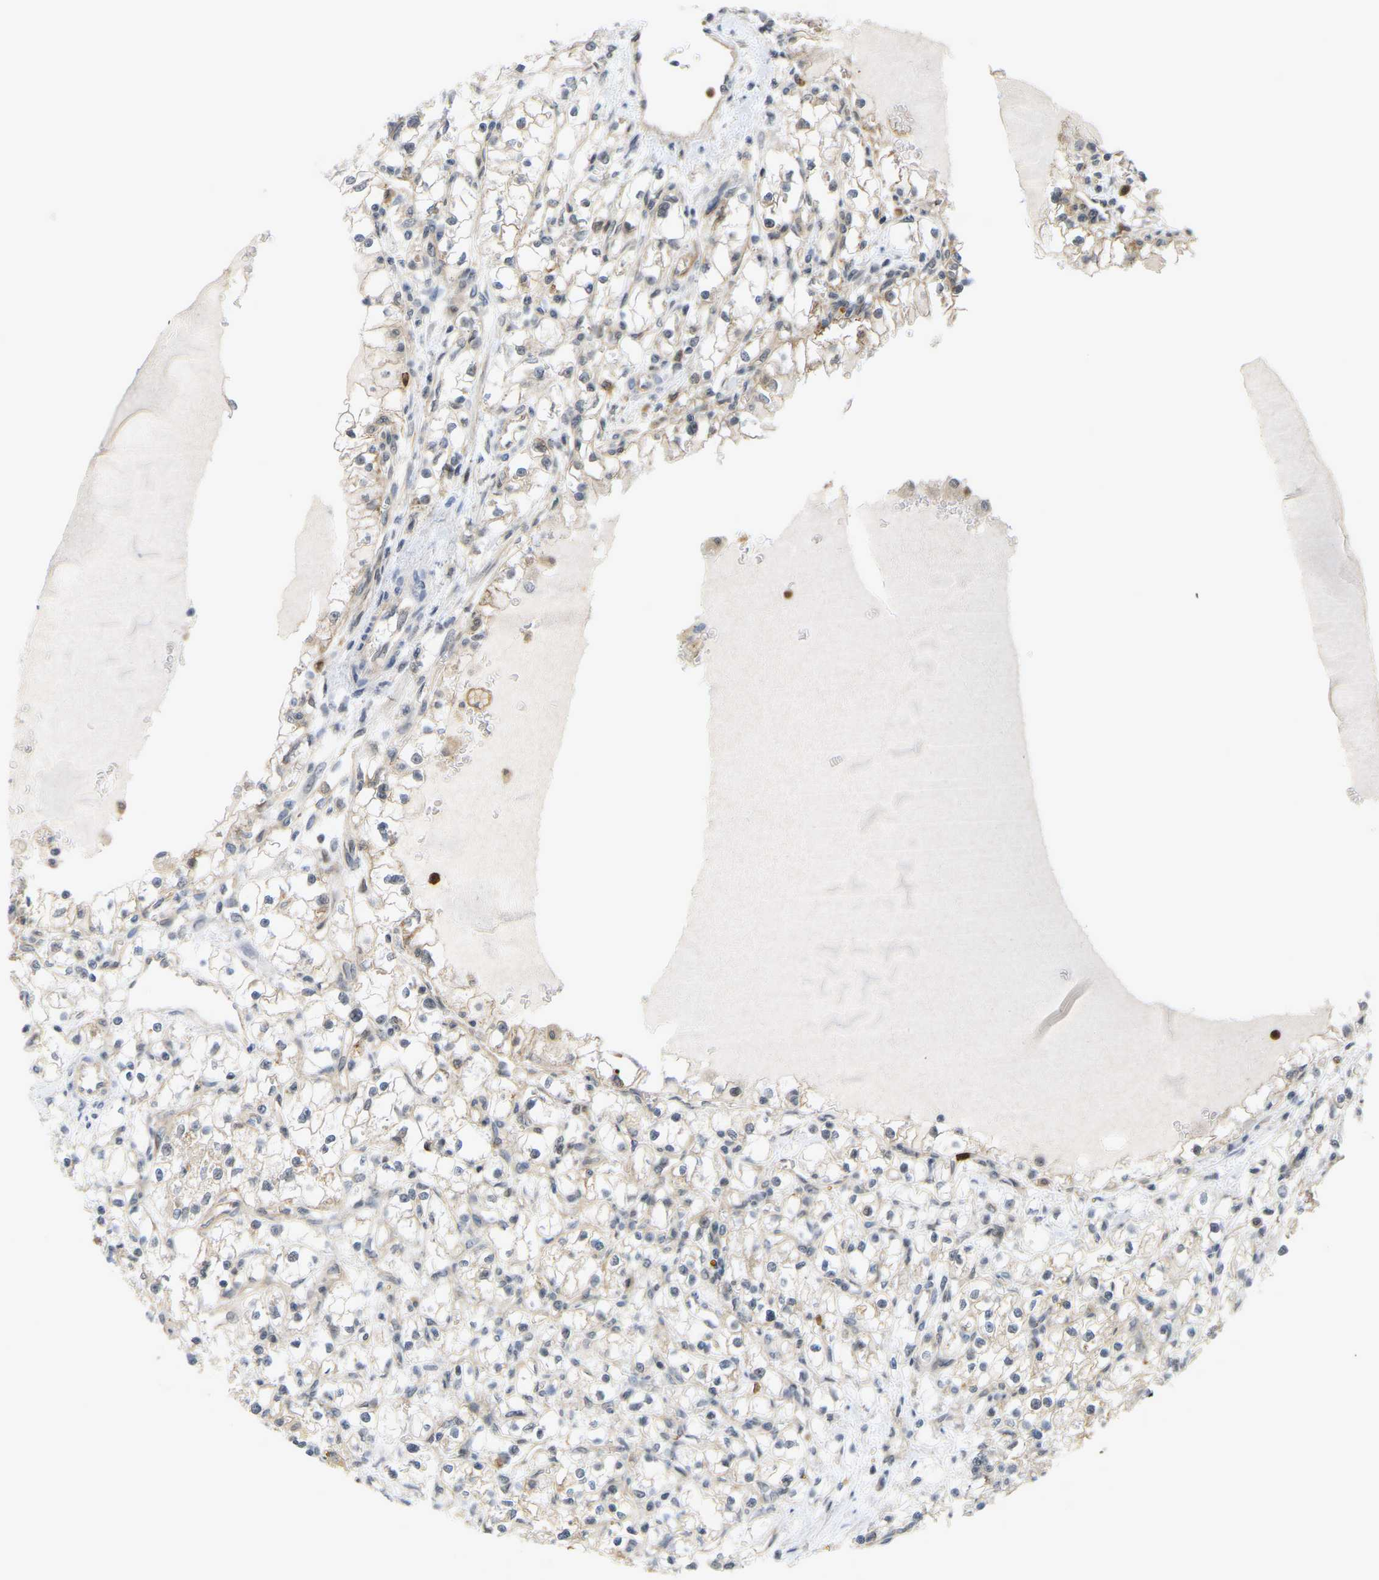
{"staining": {"intensity": "weak", "quantity": ">75%", "location": "cytoplasmic/membranous"}, "tissue": "renal cancer", "cell_type": "Tumor cells", "image_type": "cancer", "snomed": [{"axis": "morphology", "description": "Adenocarcinoma, NOS"}, {"axis": "topography", "description": "Kidney"}], "caption": "The photomicrograph displays immunohistochemical staining of adenocarcinoma (renal). There is weak cytoplasmic/membranous staining is present in about >75% of tumor cells.", "gene": "SERPINB5", "patient": {"sex": "male", "age": 56}}